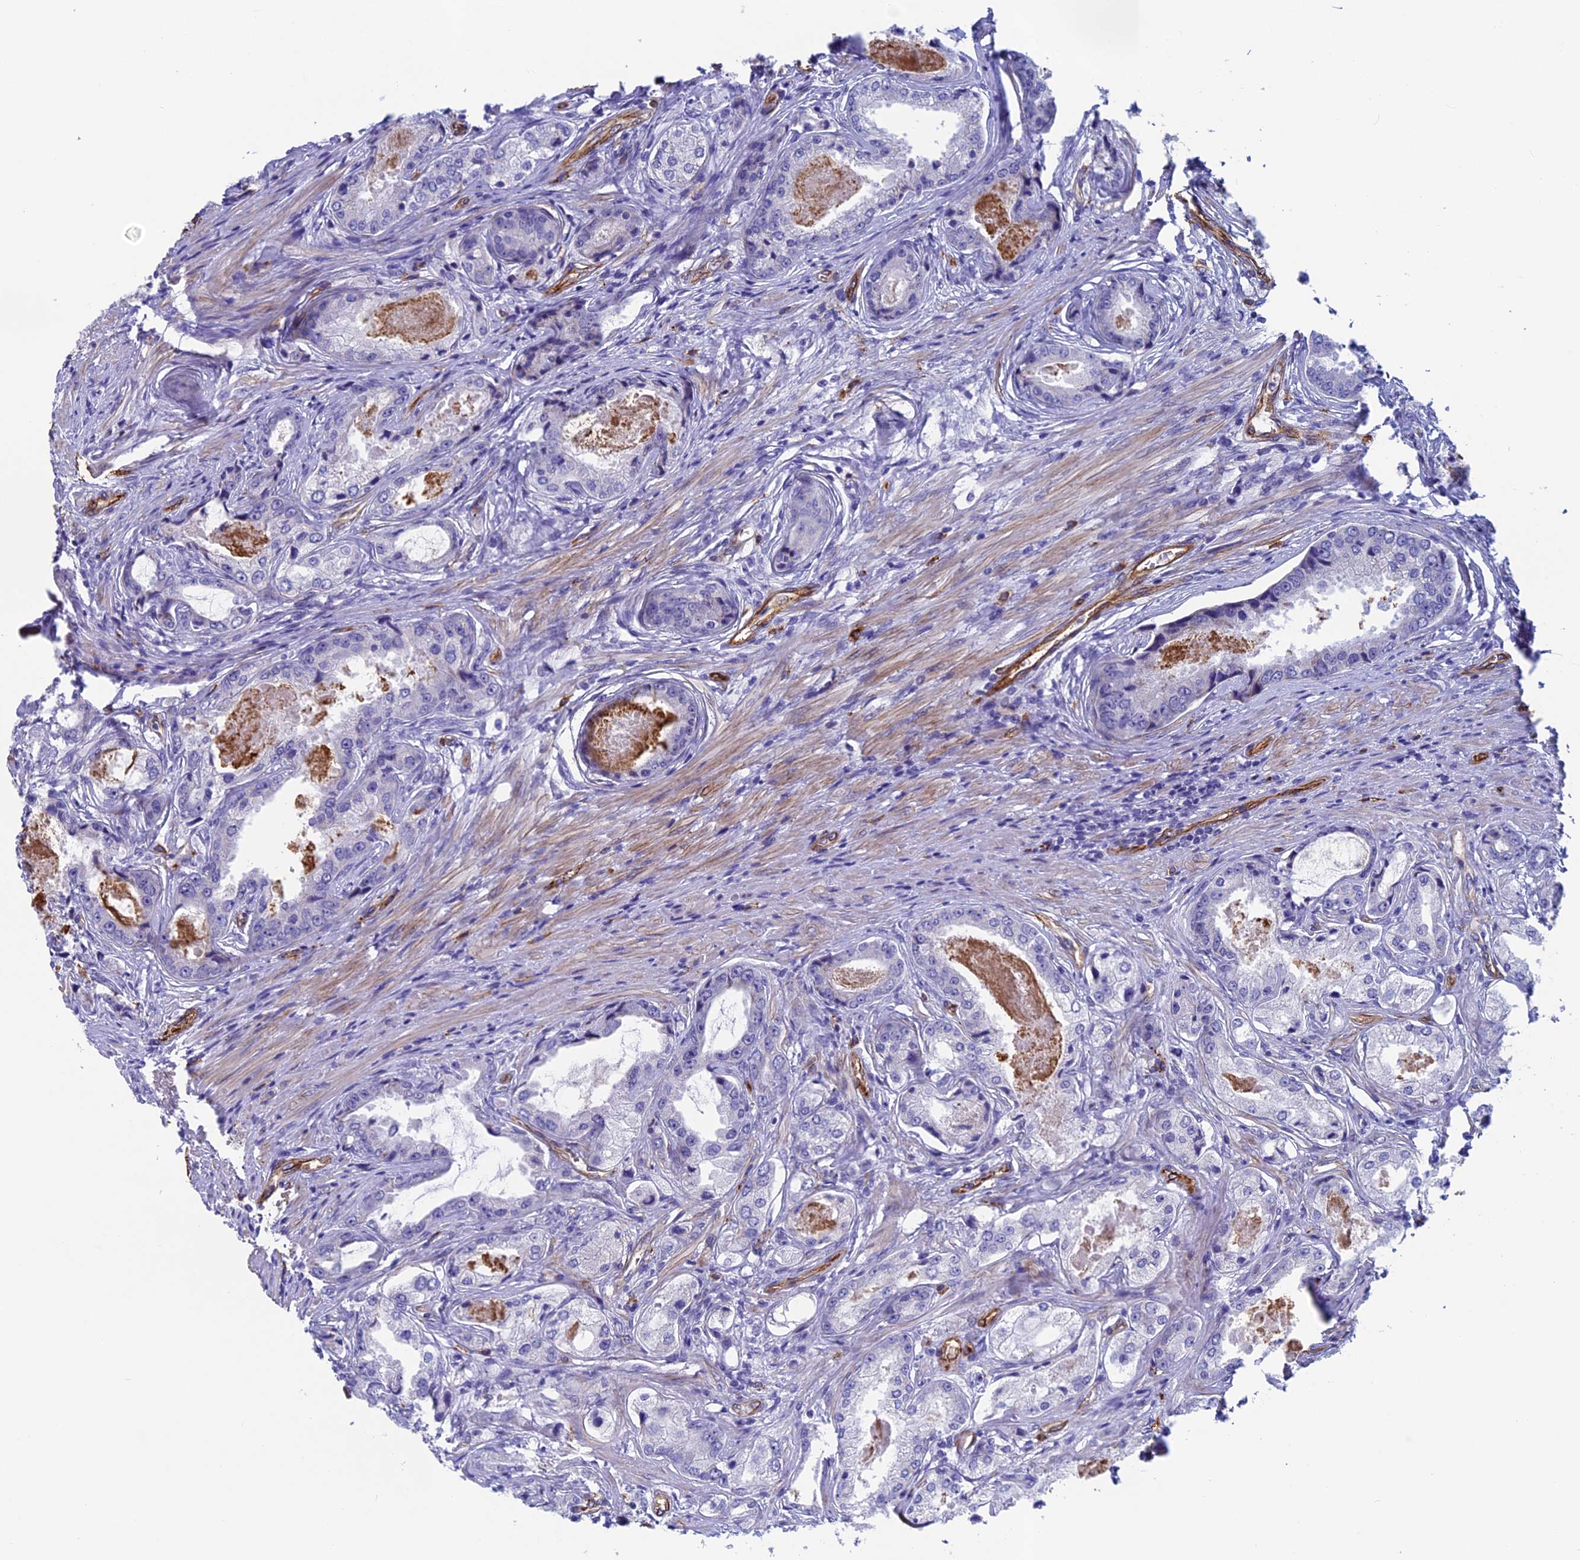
{"staining": {"intensity": "negative", "quantity": "none", "location": "none"}, "tissue": "prostate cancer", "cell_type": "Tumor cells", "image_type": "cancer", "snomed": [{"axis": "morphology", "description": "Adenocarcinoma, Low grade"}, {"axis": "topography", "description": "Prostate"}], "caption": "Tumor cells are negative for protein expression in human low-grade adenocarcinoma (prostate).", "gene": "INSYN1", "patient": {"sex": "male", "age": 68}}